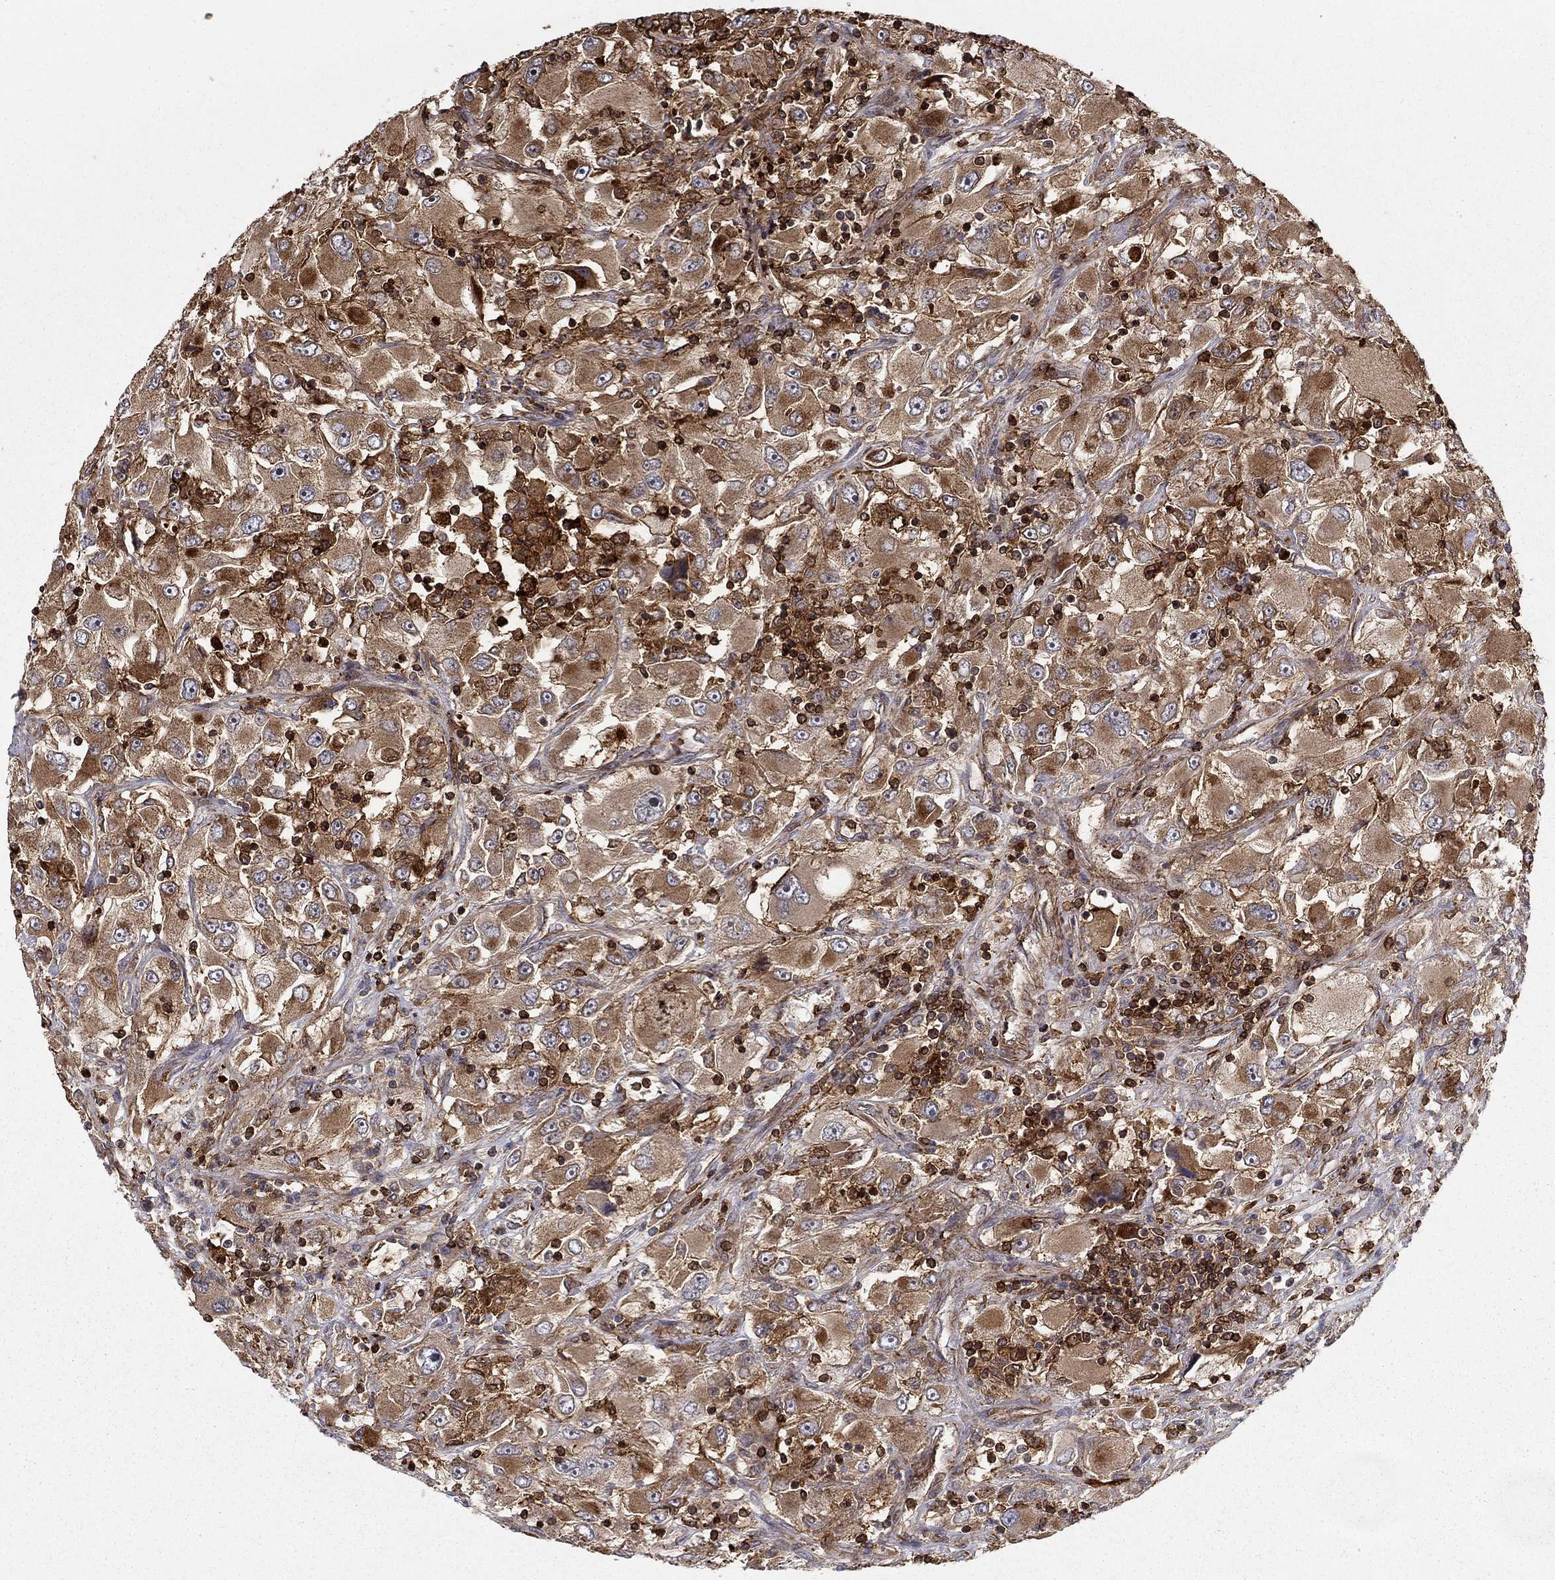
{"staining": {"intensity": "moderate", "quantity": ">75%", "location": "cytoplasmic/membranous"}, "tissue": "renal cancer", "cell_type": "Tumor cells", "image_type": "cancer", "snomed": [{"axis": "morphology", "description": "Adenocarcinoma, NOS"}, {"axis": "topography", "description": "Kidney"}], "caption": "An image of adenocarcinoma (renal) stained for a protein reveals moderate cytoplasmic/membranous brown staining in tumor cells.", "gene": "ADM", "patient": {"sex": "female", "age": 52}}